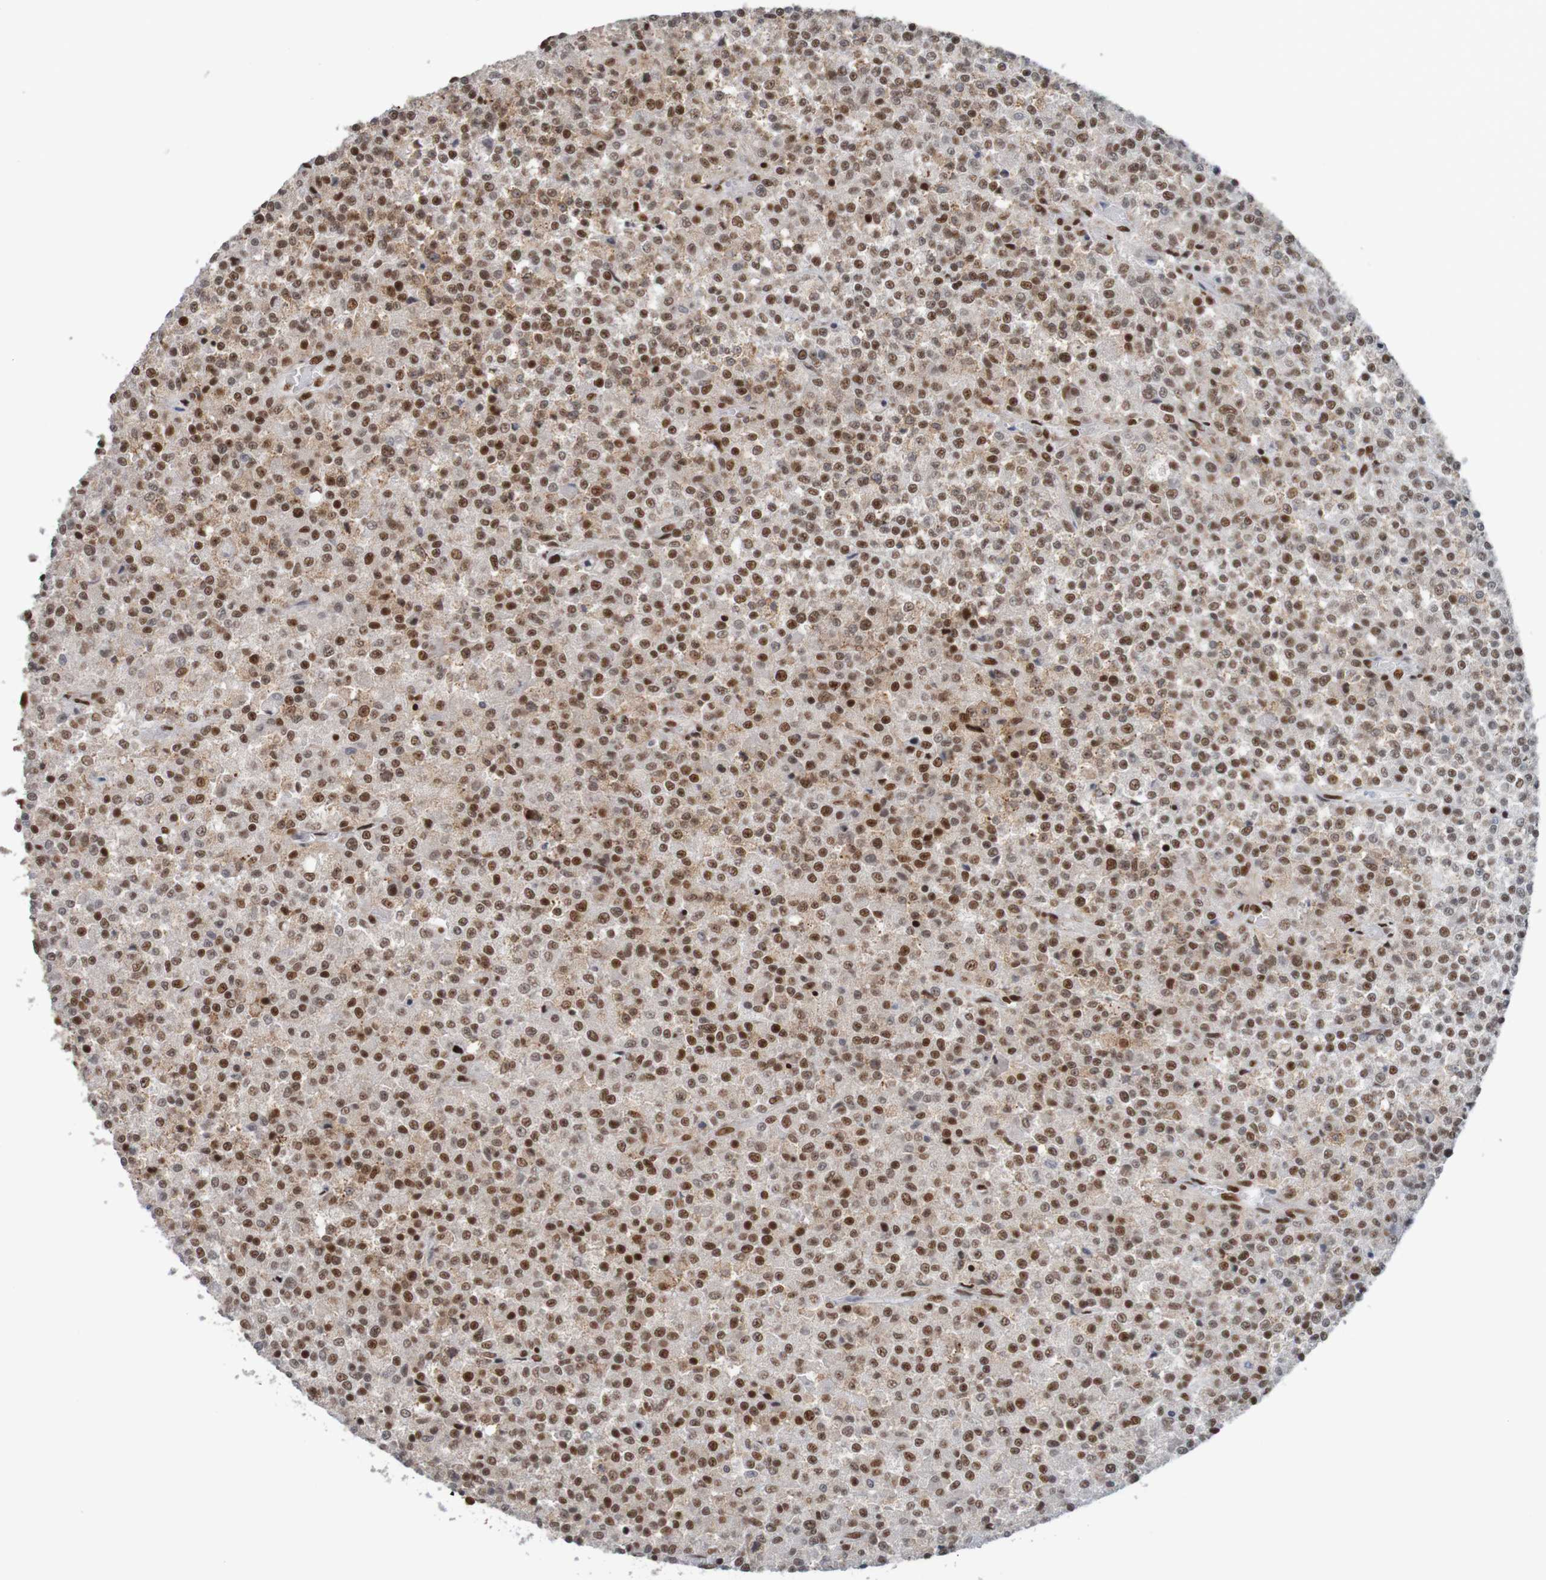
{"staining": {"intensity": "moderate", "quantity": ">75%", "location": "nuclear"}, "tissue": "testis cancer", "cell_type": "Tumor cells", "image_type": "cancer", "snomed": [{"axis": "morphology", "description": "Seminoma, NOS"}, {"axis": "topography", "description": "Testis"}], "caption": "An immunohistochemistry micrograph of tumor tissue is shown. Protein staining in brown labels moderate nuclear positivity in seminoma (testis) within tumor cells.", "gene": "THRAP3", "patient": {"sex": "male", "age": 59}}